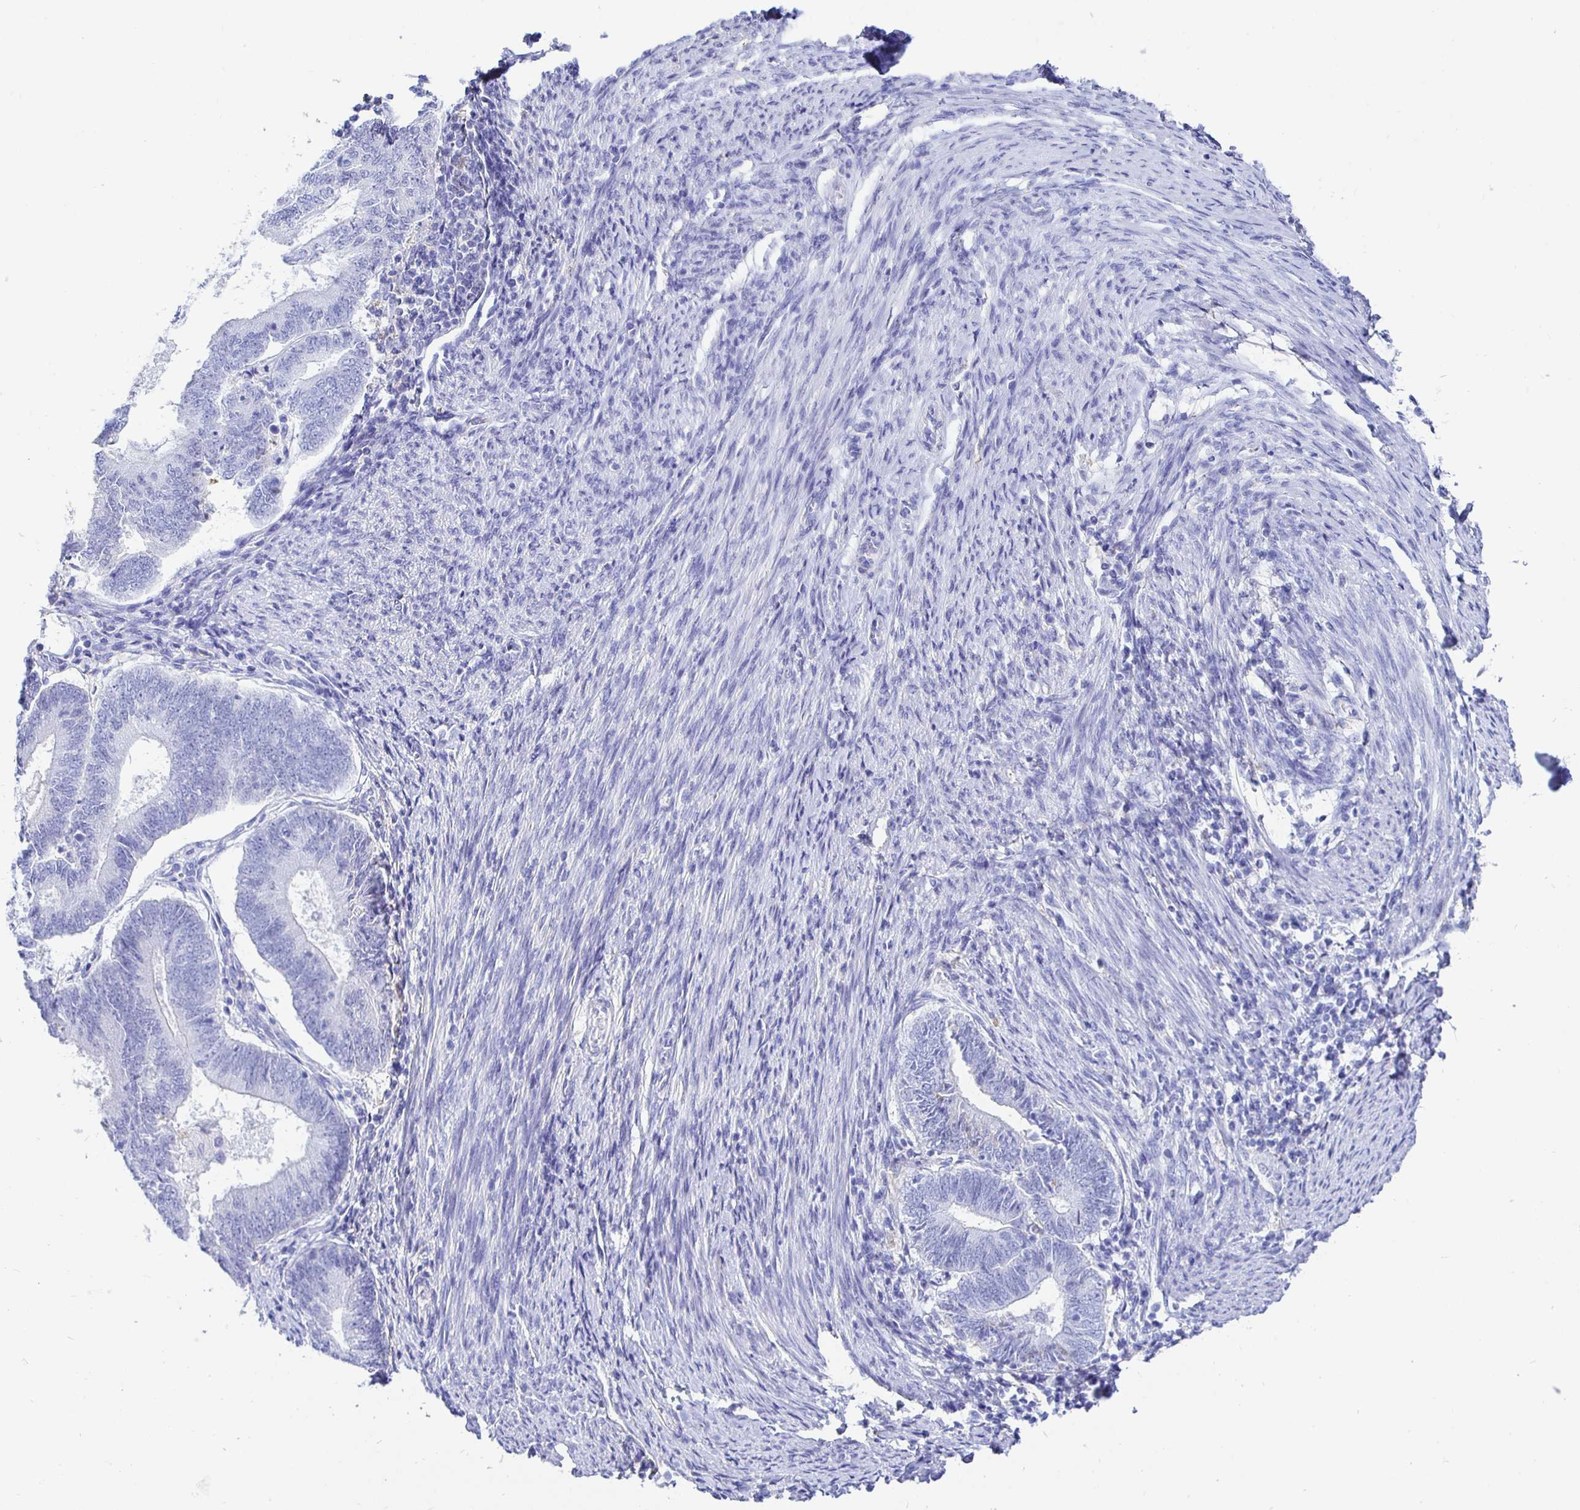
{"staining": {"intensity": "negative", "quantity": "none", "location": "none"}, "tissue": "endometrial cancer", "cell_type": "Tumor cells", "image_type": "cancer", "snomed": [{"axis": "morphology", "description": "Adenocarcinoma, NOS"}, {"axis": "topography", "description": "Endometrium"}], "caption": "Image shows no significant protein positivity in tumor cells of endometrial cancer.", "gene": "UMOD", "patient": {"sex": "female", "age": 70}}